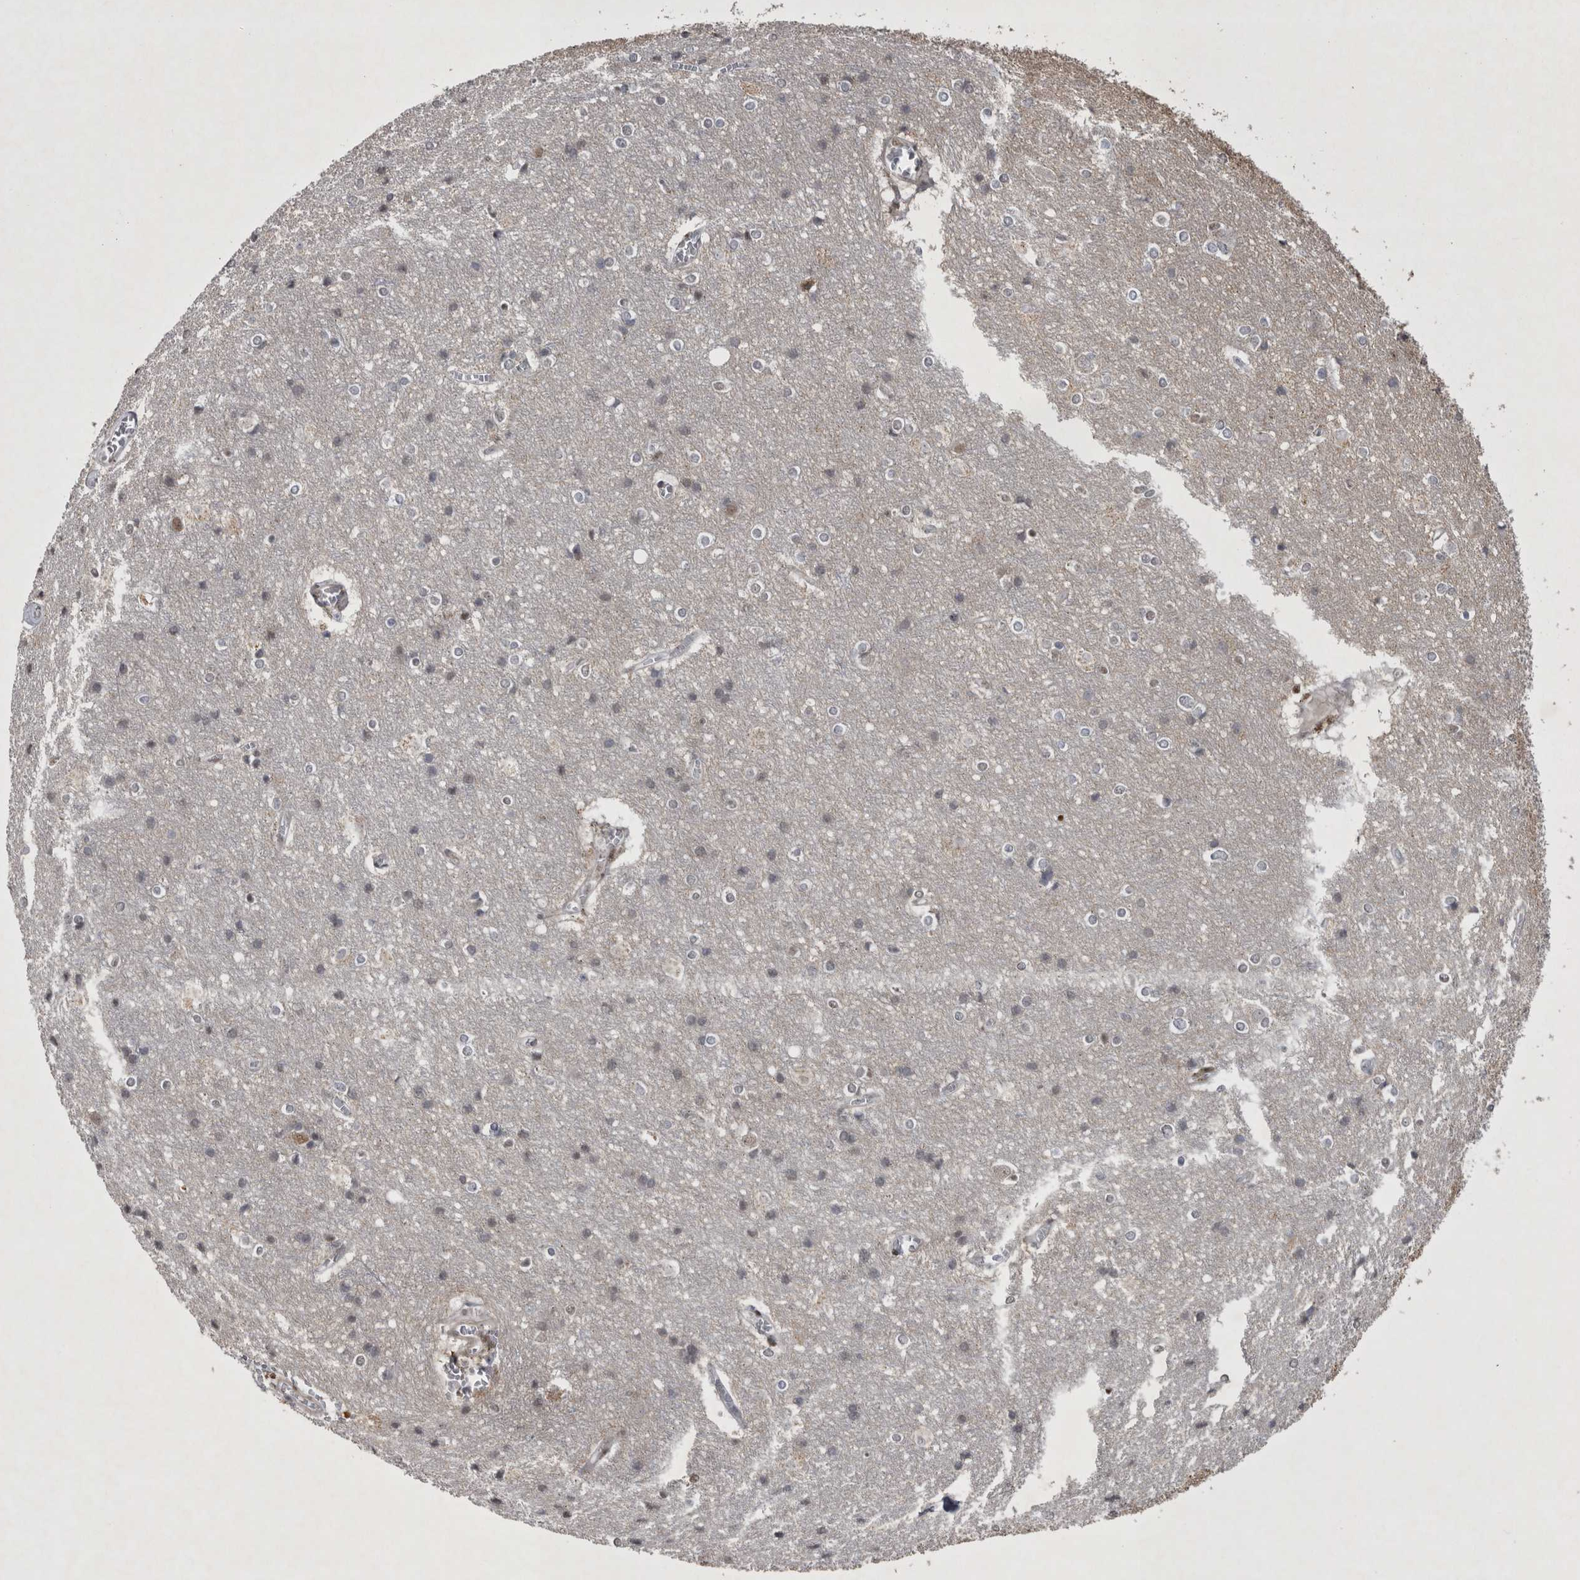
{"staining": {"intensity": "negative", "quantity": "none", "location": "none"}, "tissue": "cerebral cortex", "cell_type": "Endothelial cells", "image_type": "normal", "snomed": [{"axis": "morphology", "description": "Normal tissue, NOS"}, {"axis": "topography", "description": "Cerebral cortex"}], "caption": "A high-resolution image shows immunohistochemistry staining of benign cerebral cortex, which demonstrates no significant positivity in endothelial cells.", "gene": "IFI44", "patient": {"sex": "male", "age": 54}}